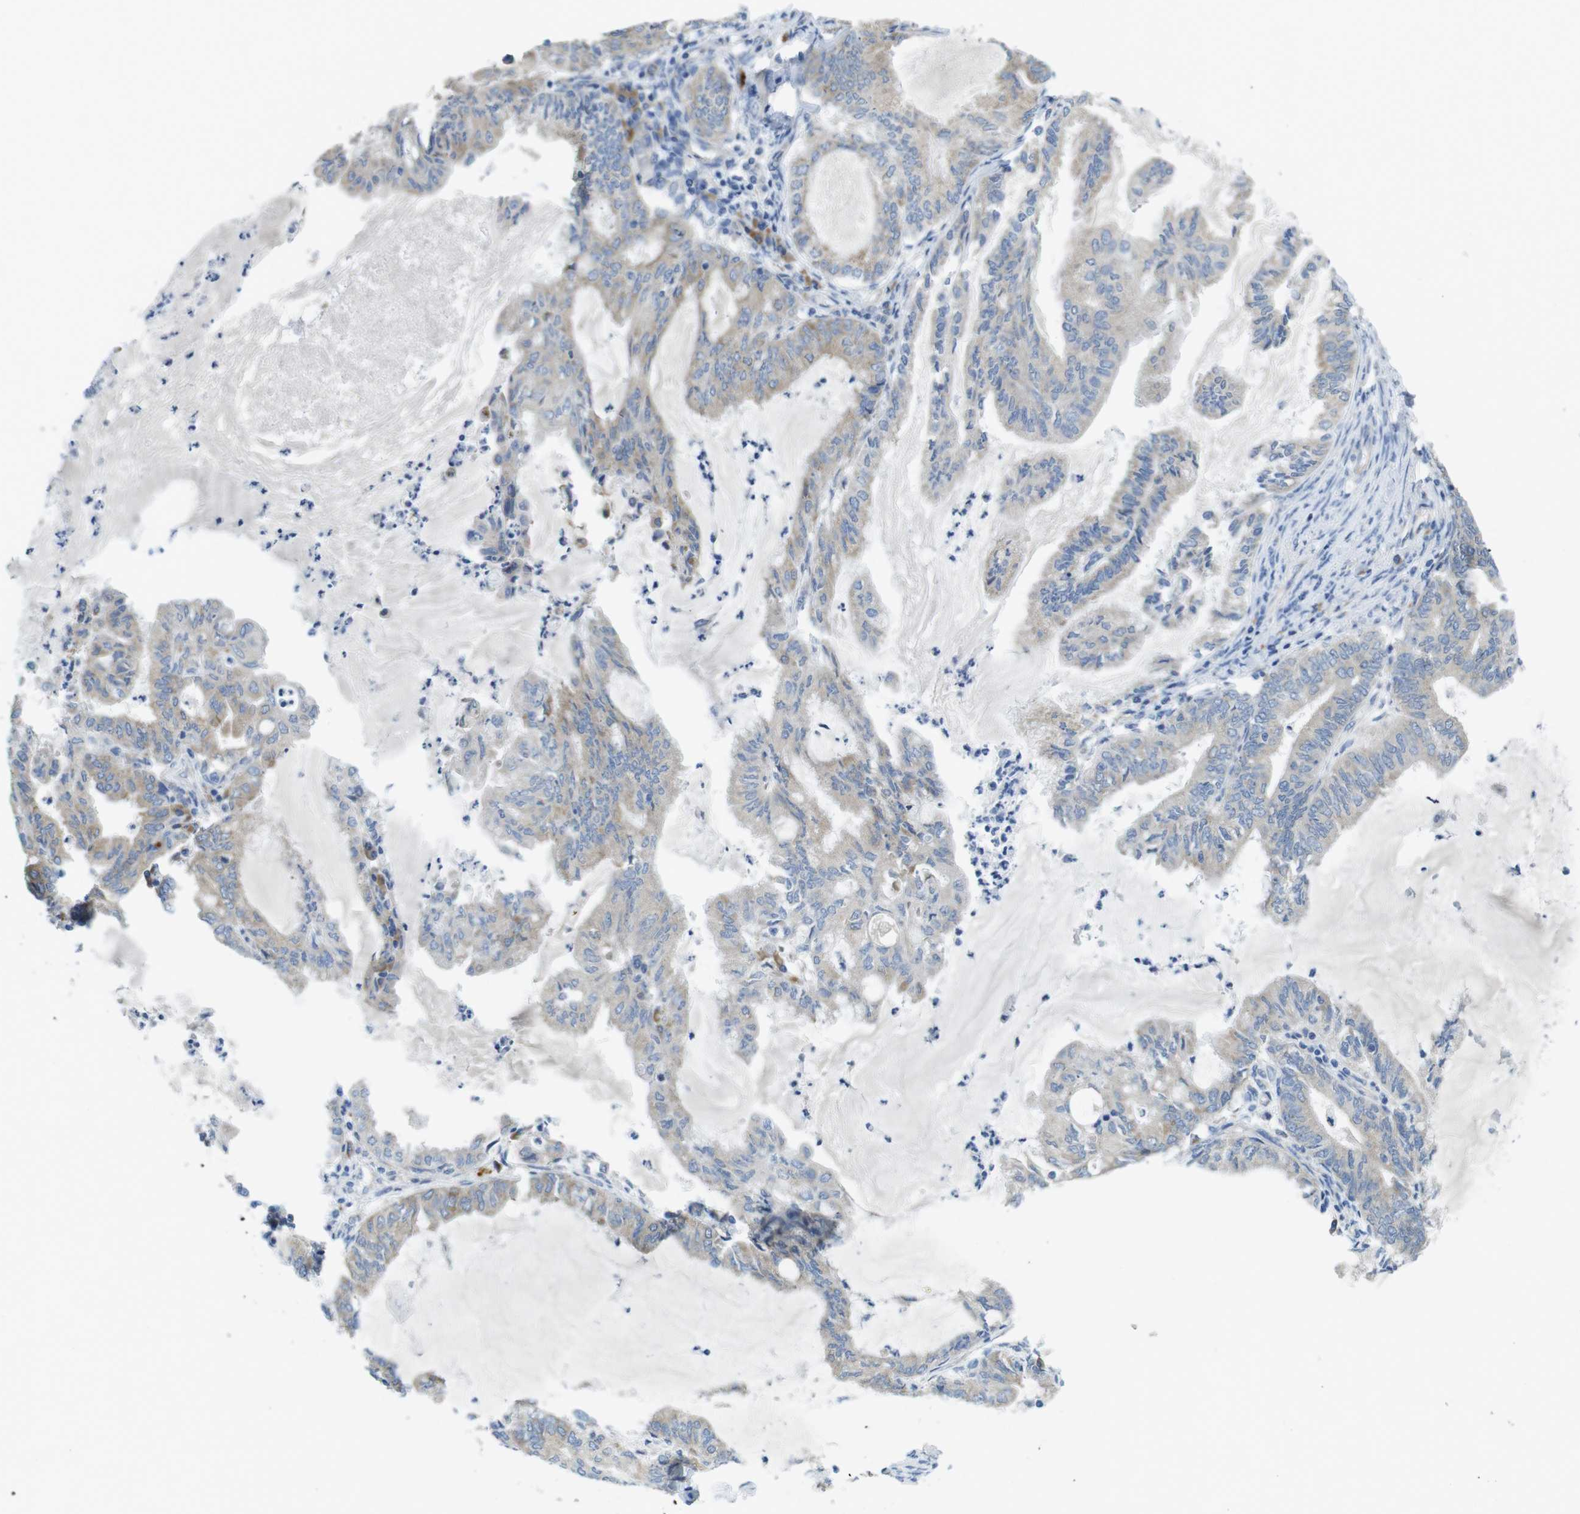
{"staining": {"intensity": "weak", "quantity": ">75%", "location": "cytoplasmic/membranous"}, "tissue": "endometrial cancer", "cell_type": "Tumor cells", "image_type": "cancer", "snomed": [{"axis": "morphology", "description": "Adenocarcinoma, NOS"}, {"axis": "topography", "description": "Endometrium"}], "caption": "Endometrial adenocarcinoma stained for a protein demonstrates weak cytoplasmic/membranous positivity in tumor cells. The staining was performed using DAB to visualize the protein expression in brown, while the nuclei were stained in blue with hematoxylin (Magnification: 20x).", "gene": "TMEM234", "patient": {"sex": "female", "age": 86}}